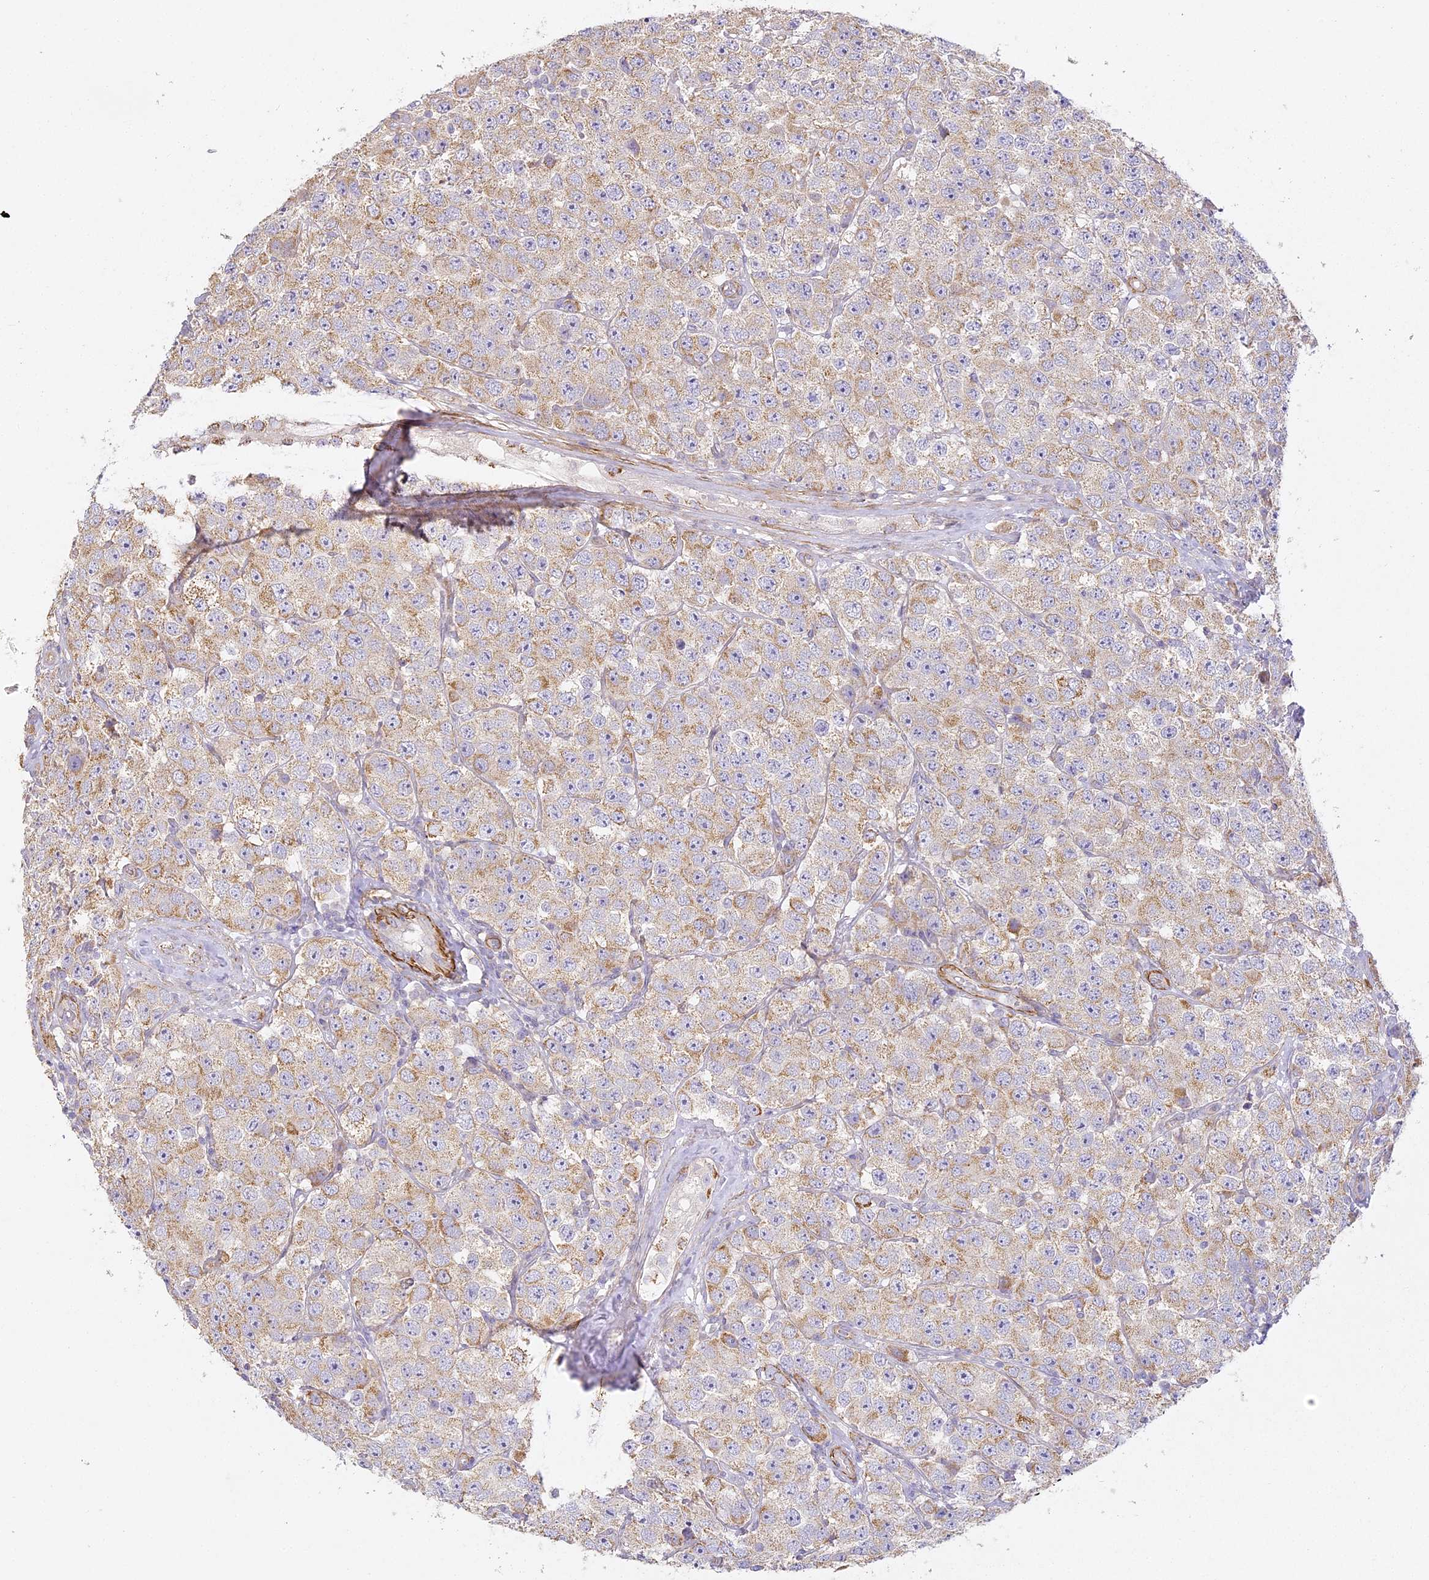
{"staining": {"intensity": "moderate", "quantity": ">75%", "location": "cytoplasmic/membranous"}, "tissue": "testis cancer", "cell_type": "Tumor cells", "image_type": "cancer", "snomed": [{"axis": "morphology", "description": "Seminoma, NOS"}, {"axis": "topography", "description": "Testis"}], "caption": "Immunohistochemistry (IHC) (DAB) staining of human seminoma (testis) exhibits moderate cytoplasmic/membranous protein staining in about >75% of tumor cells.", "gene": "MED28", "patient": {"sex": "male", "age": 28}}